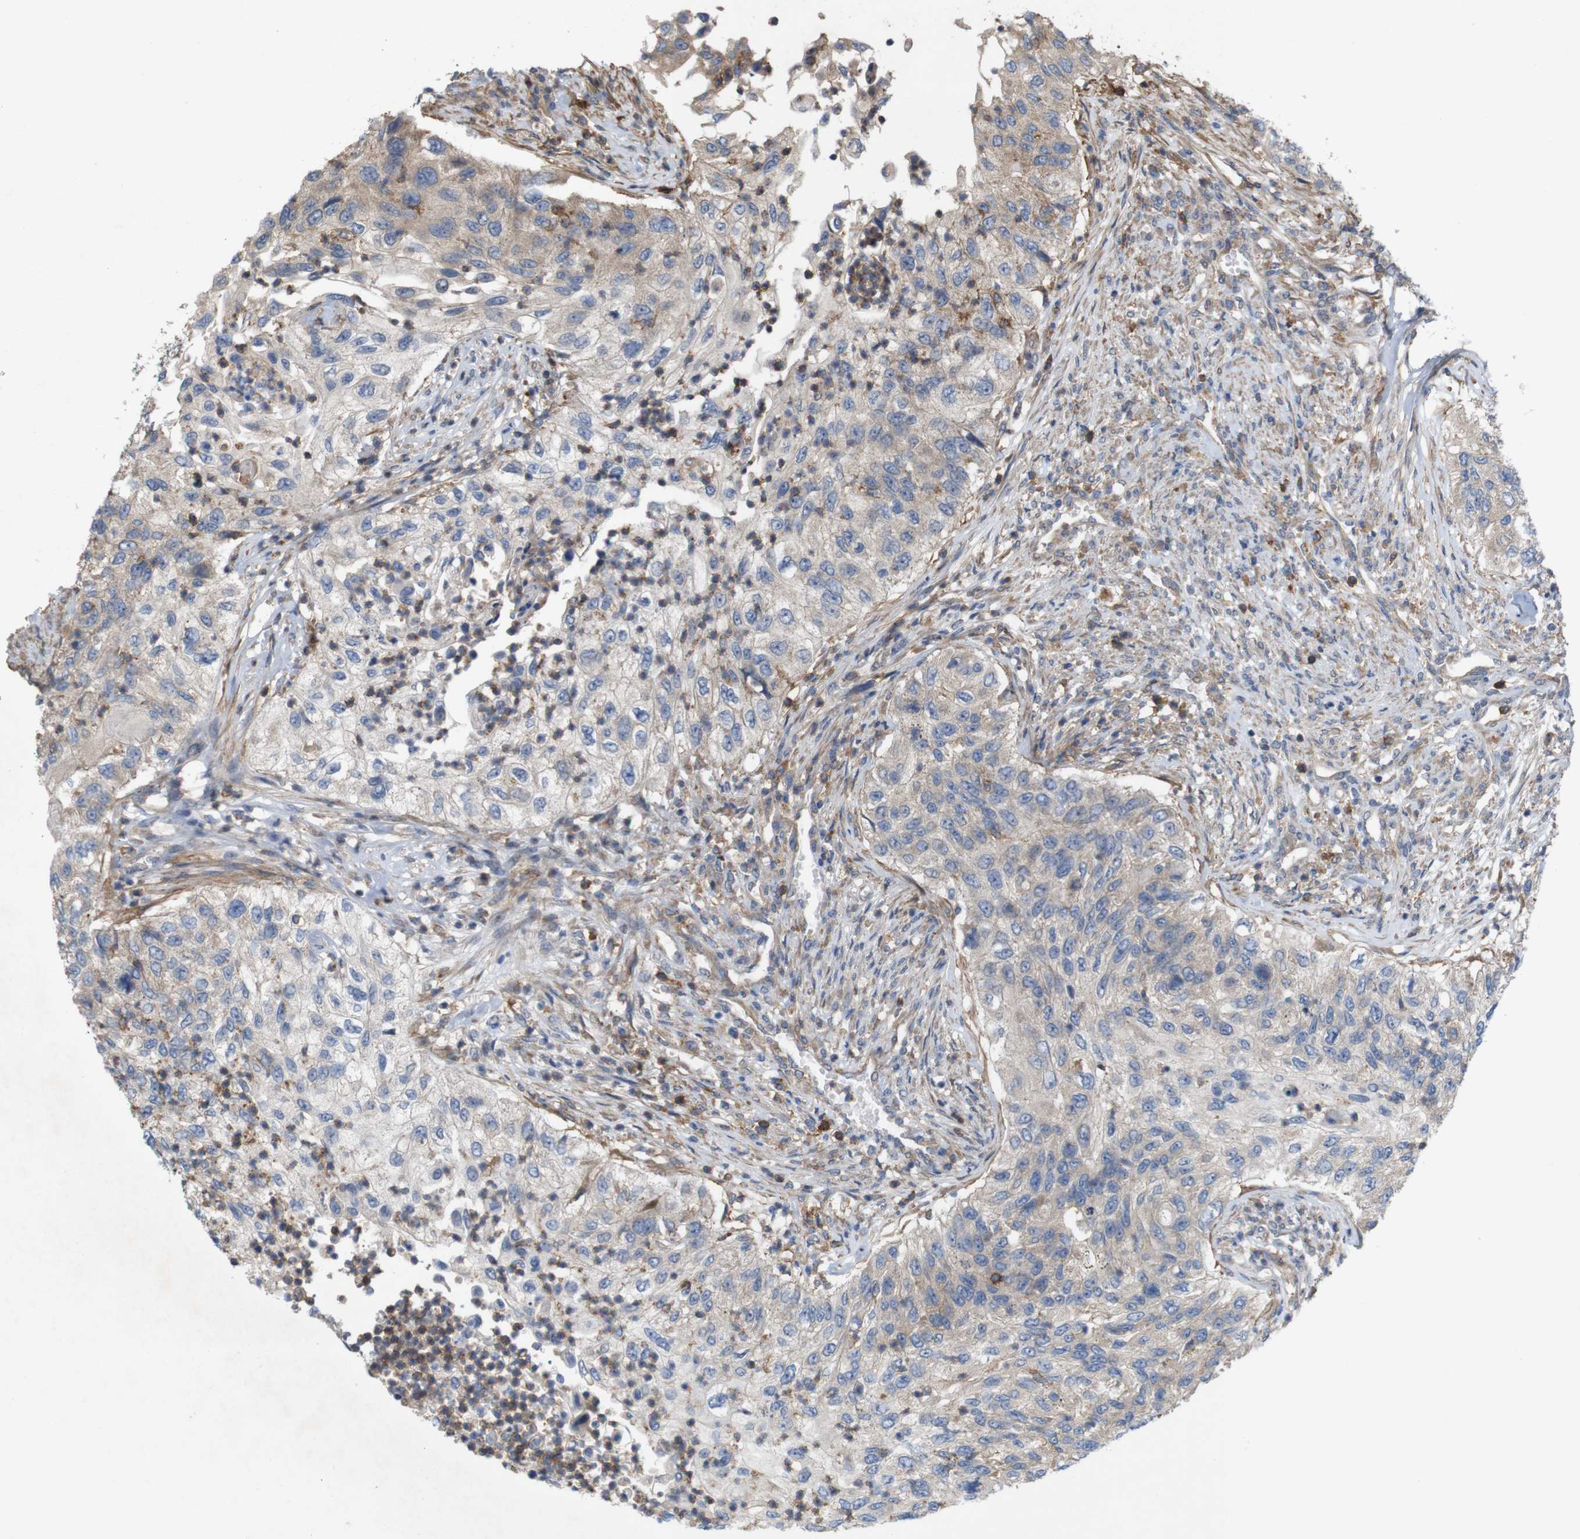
{"staining": {"intensity": "weak", "quantity": ">75%", "location": "cytoplasmic/membranous"}, "tissue": "urothelial cancer", "cell_type": "Tumor cells", "image_type": "cancer", "snomed": [{"axis": "morphology", "description": "Urothelial carcinoma, High grade"}, {"axis": "topography", "description": "Urinary bladder"}], "caption": "IHC (DAB (3,3'-diaminobenzidine)) staining of human urothelial carcinoma (high-grade) demonstrates weak cytoplasmic/membranous protein positivity in approximately >75% of tumor cells. (Stains: DAB in brown, nuclei in blue, Microscopy: brightfield microscopy at high magnification).", "gene": "SIGLEC8", "patient": {"sex": "female", "age": 60}}